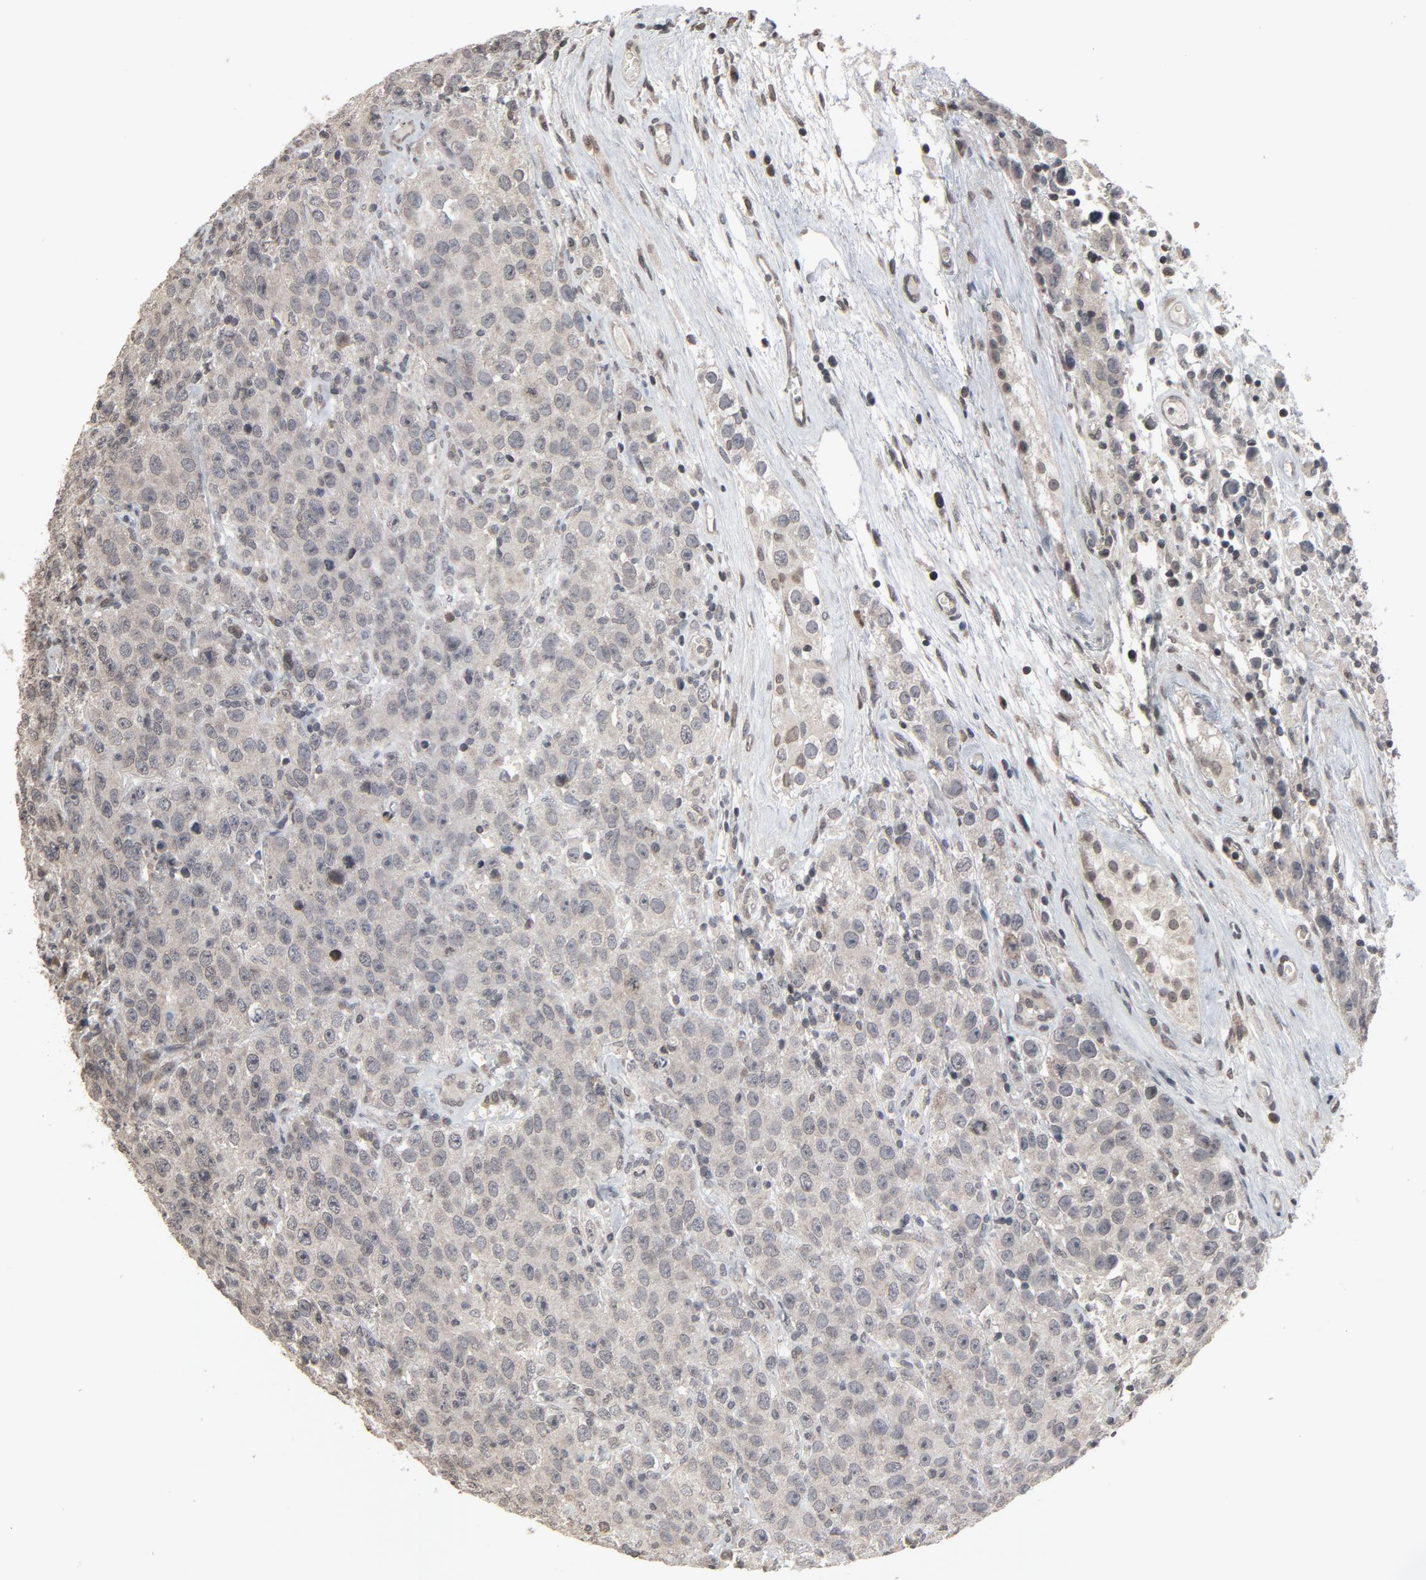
{"staining": {"intensity": "weak", "quantity": "25%-75%", "location": "cytoplasmic/membranous"}, "tissue": "testis cancer", "cell_type": "Tumor cells", "image_type": "cancer", "snomed": [{"axis": "morphology", "description": "Seminoma, NOS"}, {"axis": "topography", "description": "Testis"}], "caption": "Immunohistochemistry (IHC) photomicrograph of human testis seminoma stained for a protein (brown), which demonstrates low levels of weak cytoplasmic/membranous expression in approximately 25%-75% of tumor cells.", "gene": "POM121", "patient": {"sex": "male", "age": 52}}